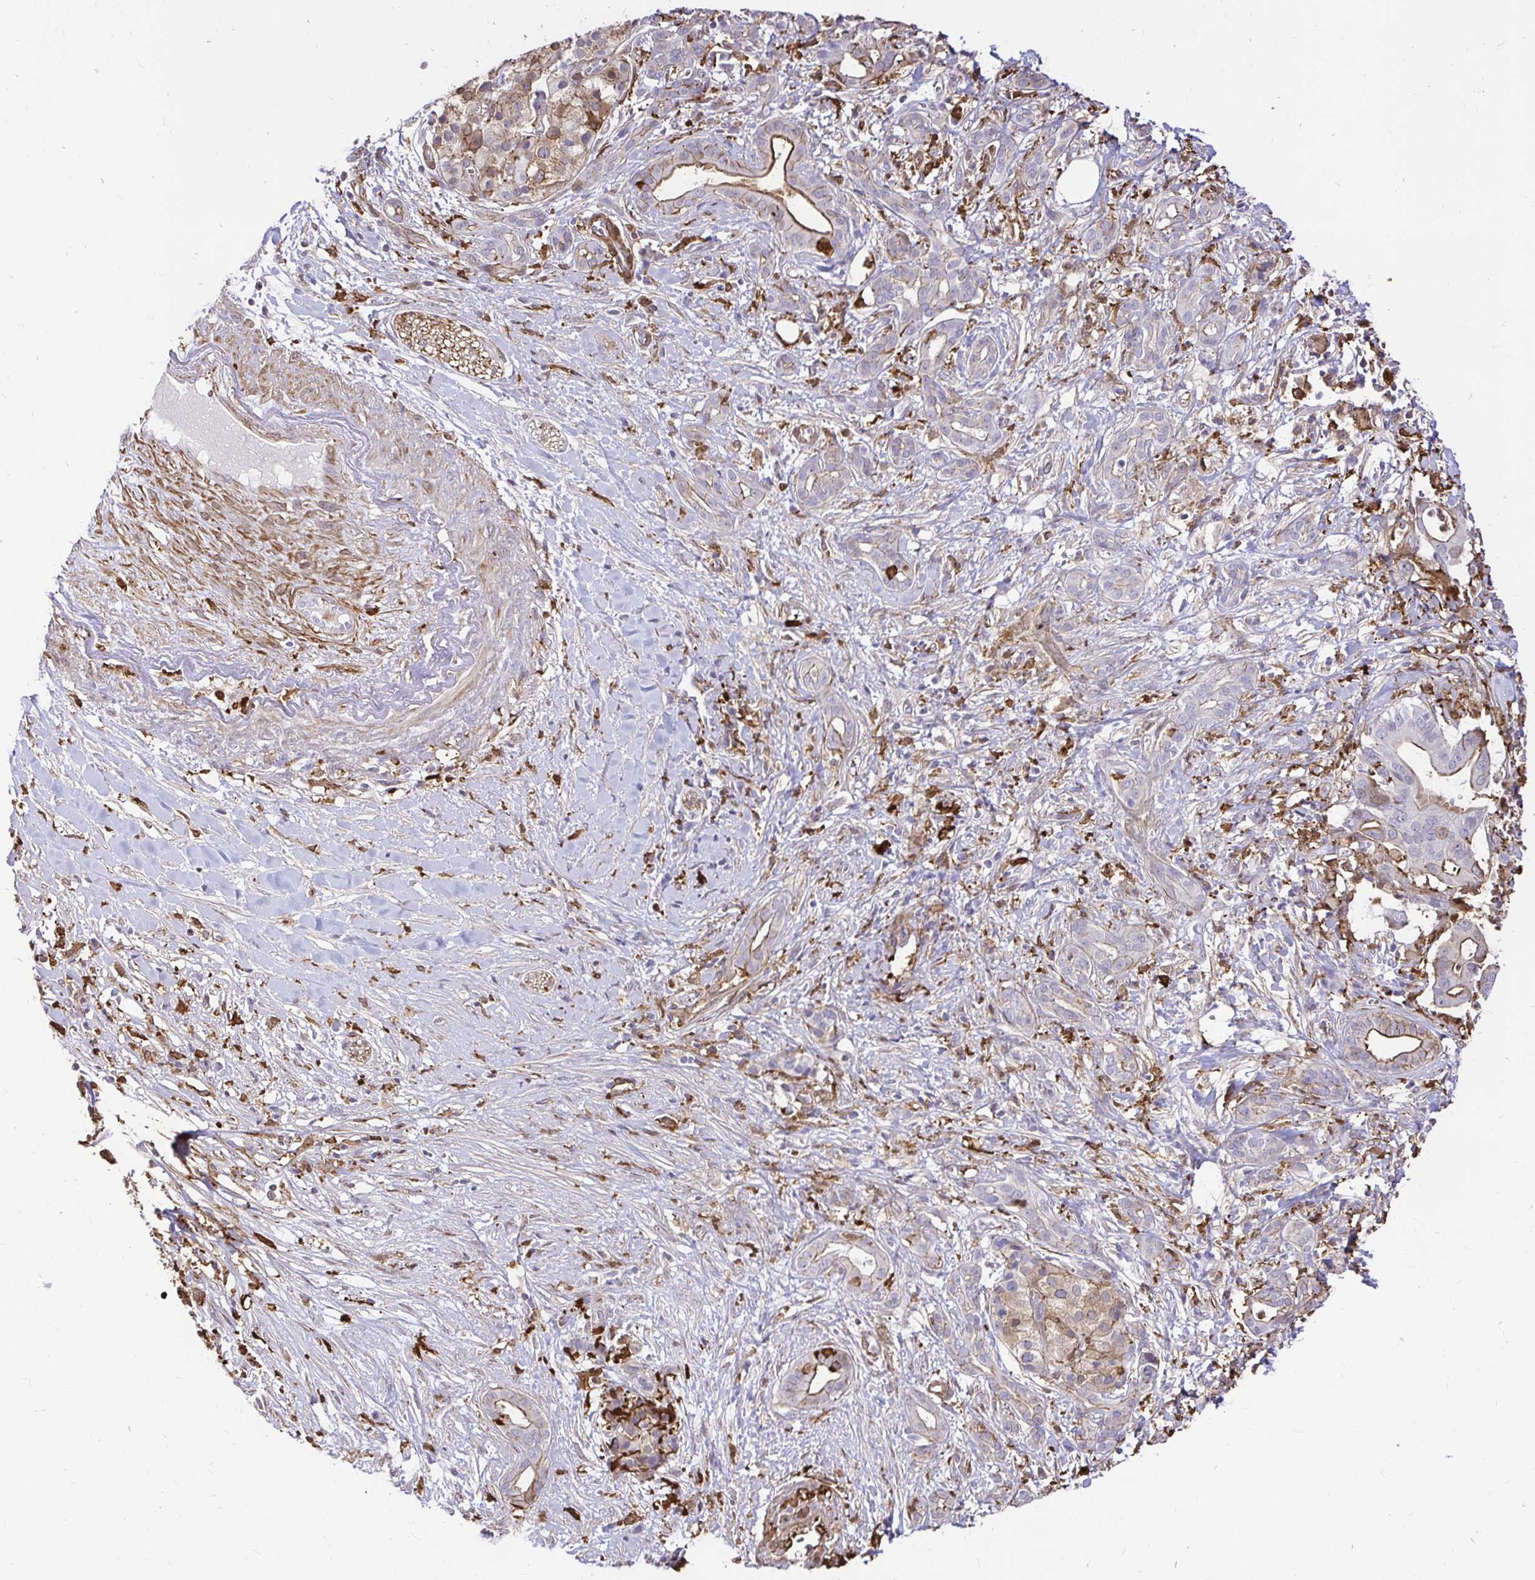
{"staining": {"intensity": "moderate", "quantity": "<25%", "location": "cytoplasmic/membranous"}, "tissue": "pancreatic cancer", "cell_type": "Tumor cells", "image_type": "cancer", "snomed": [{"axis": "morphology", "description": "Adenocarcinoma, NOS"}, {"axis": "topography", "description": "Pancreas"}], "caption": "This is a micrograph of immunohistochemistry (IHC) staining of pancreatic cancer (adenocarcinoma), which shows moderate positivity in the cytoplasmic/membranous of tumor cells.", "gene": "GSN", "patient": {"sex": "male", "age": 61}}